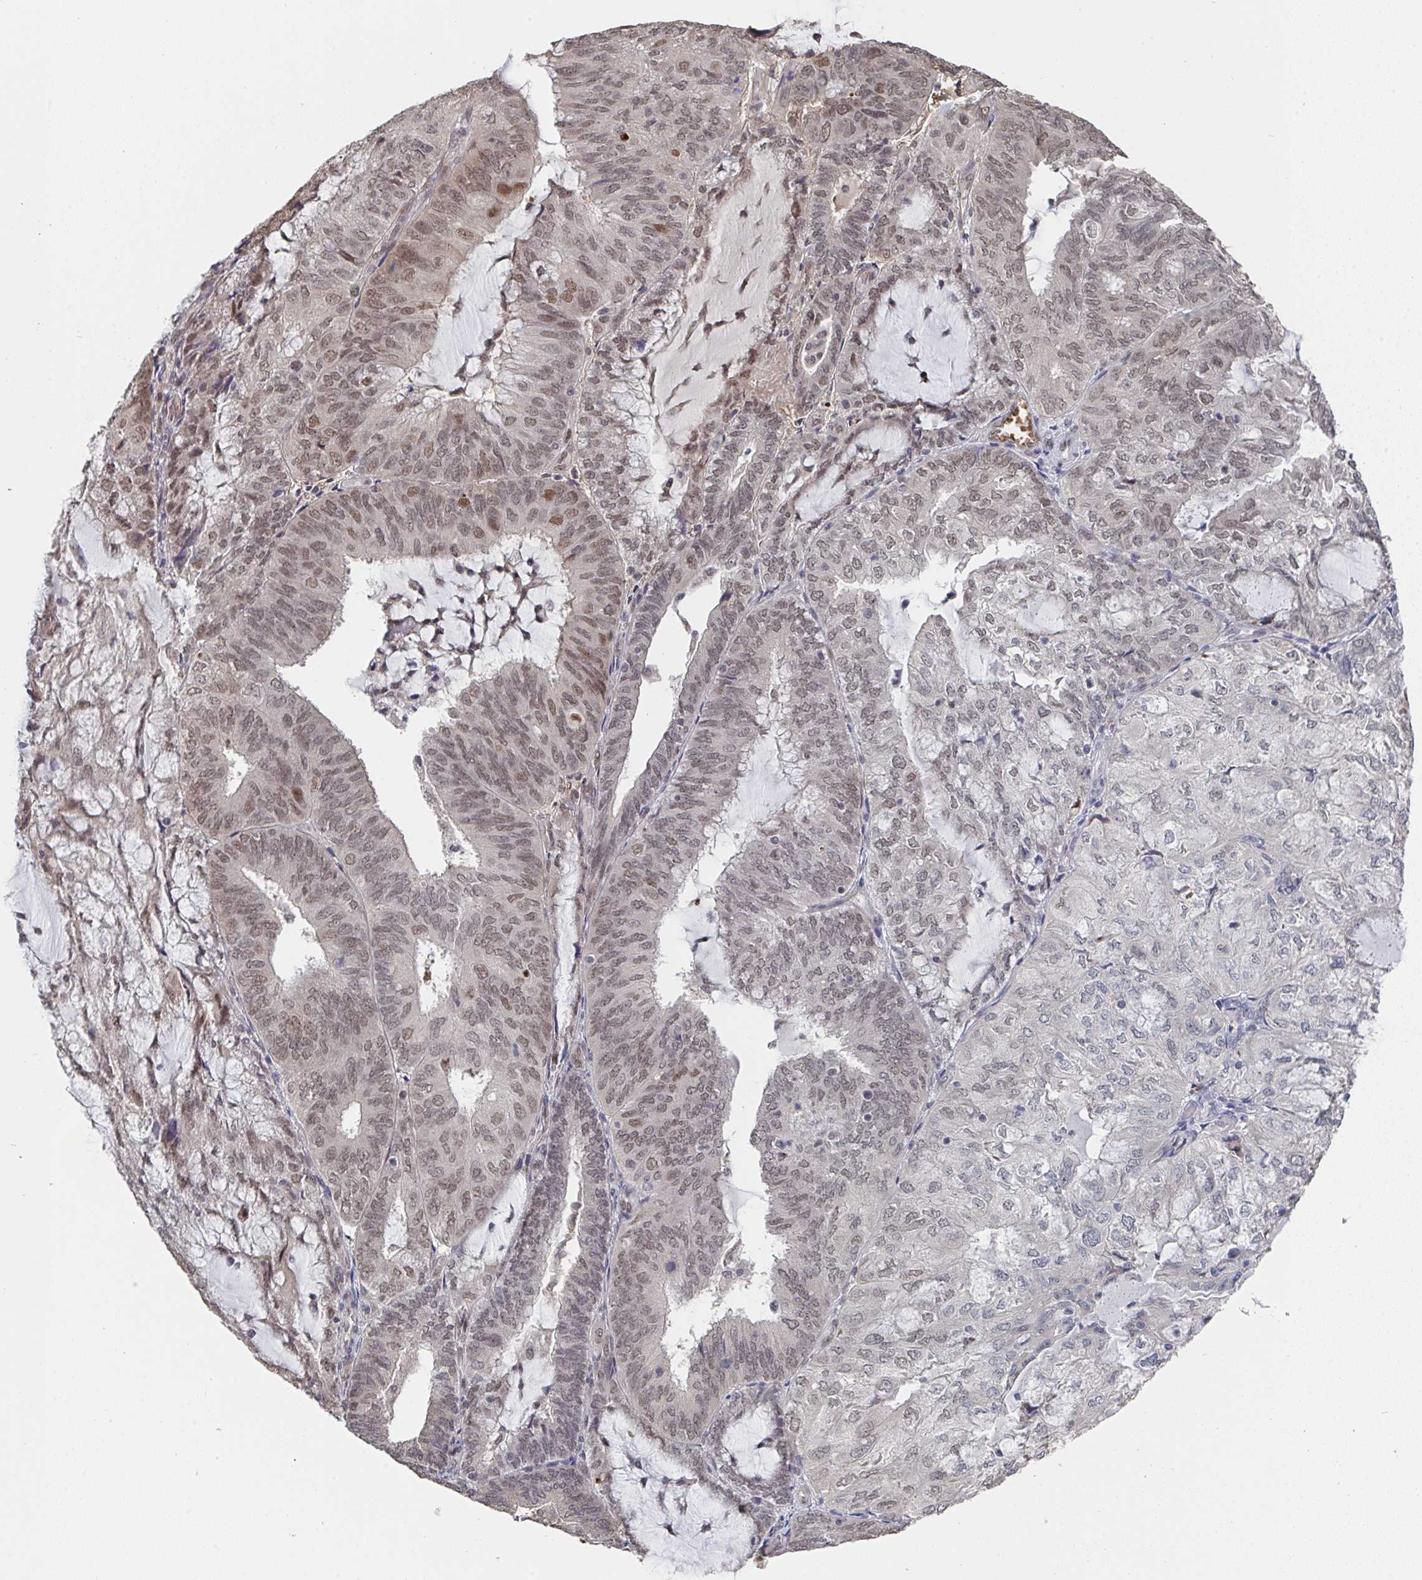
{"staining": {"intensity": "moderate", "quantity": ">75%", "location": "nuclear"}, "tissue": "endometrial cancer", "cell_type": "Tumor cells", "image_type": "cancer", "snomed": [{"axis": "morphology", "description": "Adenocarcinoma, NOS"}, {"axis": "topography", "description": "Endometrium"}], "caption": "Endometrial cancer (adenocarcinoma) stained with immunohistochemistry (IHC) displays moderate nuclear staining in about >75% of tumor cells.", "gene": "JMJD1C", "patient": {"sex": "female", "age": 81}}